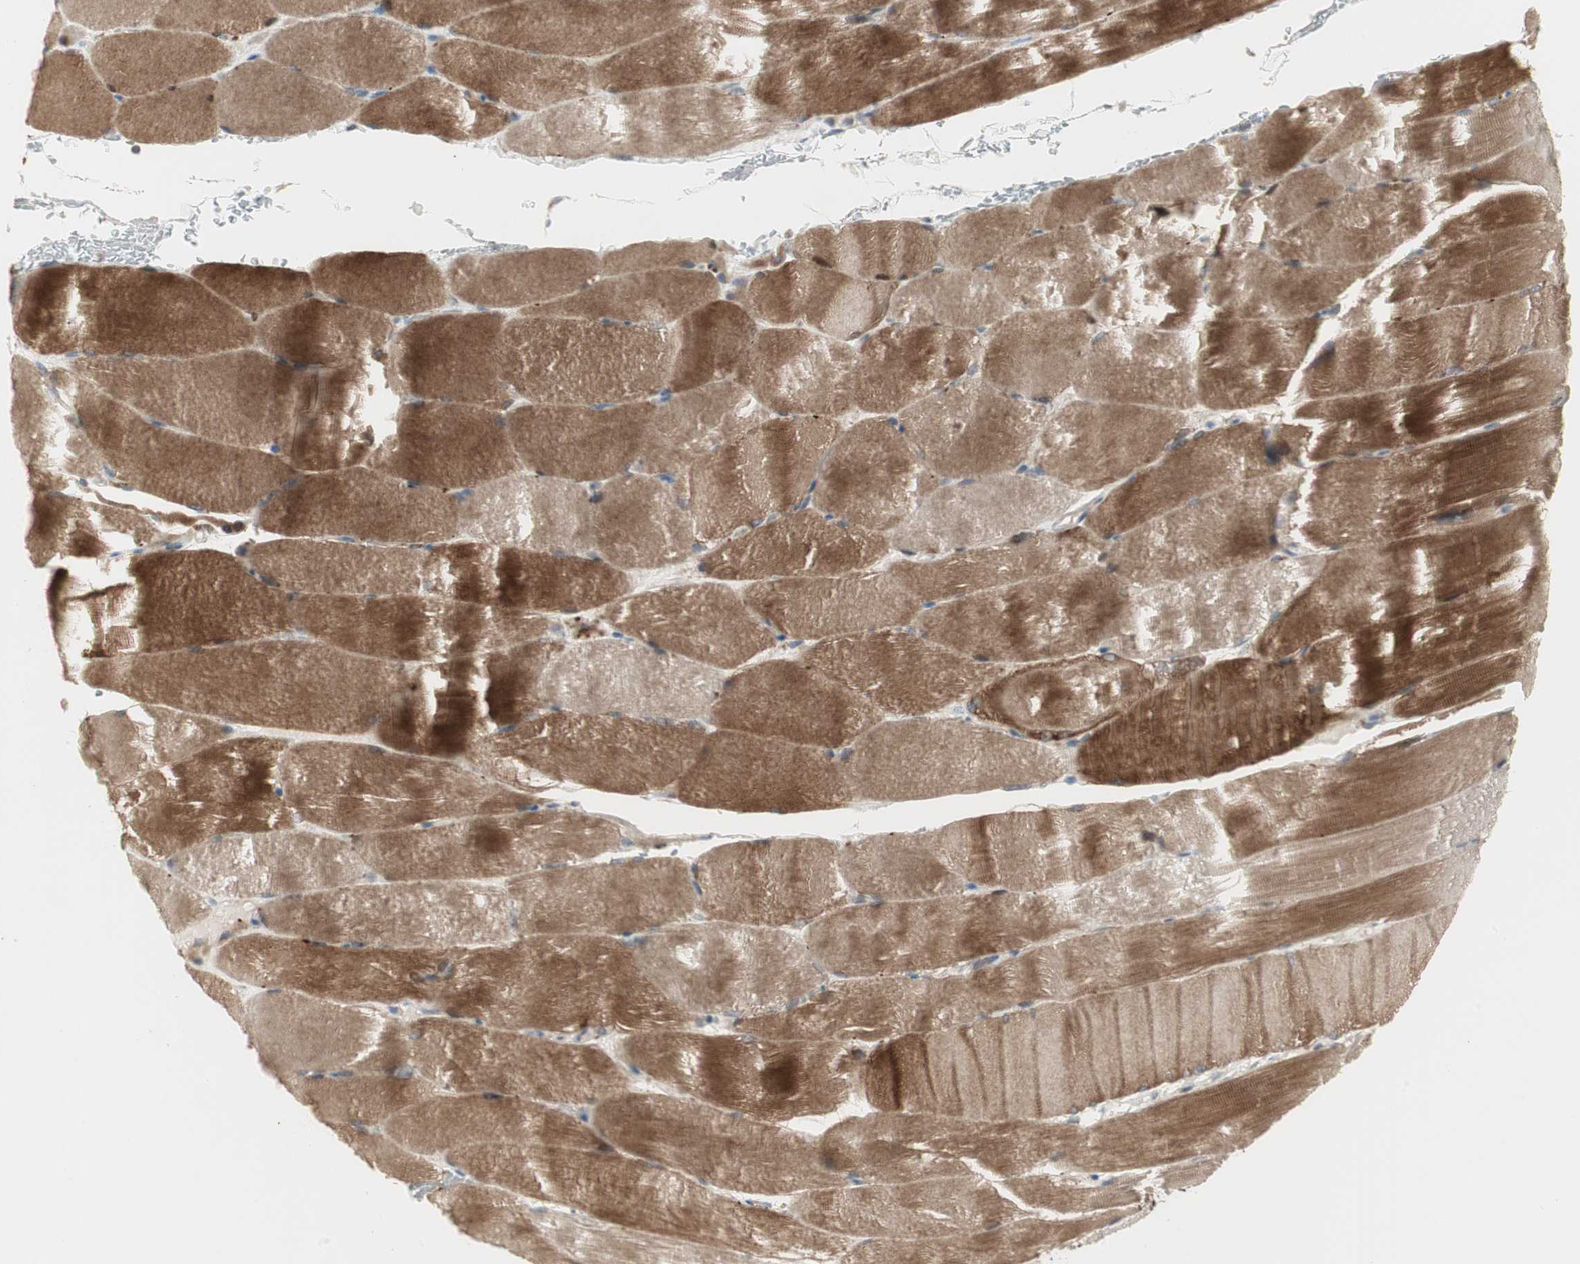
{"staining": {"intensity": "moderate", "quantity": ">75%", "location": "cytoplasmic/membranous"}, "tissue": "skeletal muscle", "cell_type": "Myocytes", "image_type": "normal", "snomed": [{"axis": "morphology", "description": "Normal tissue, NOS"}, {"axis": "topography", "description": "Skeletal muscle"}, {"axis": "topography", "description": "Parathyroid gland"}], "caption": "The micrograph shows a brown stain indicating the presence of a protein in the cytoplasmic/membranous of myocytes in skeletal muscle. (IHC, brightfield microscopy, high magnification).", "gene": "ZFP36", "patient": {"sex": "female", "age": 37}}